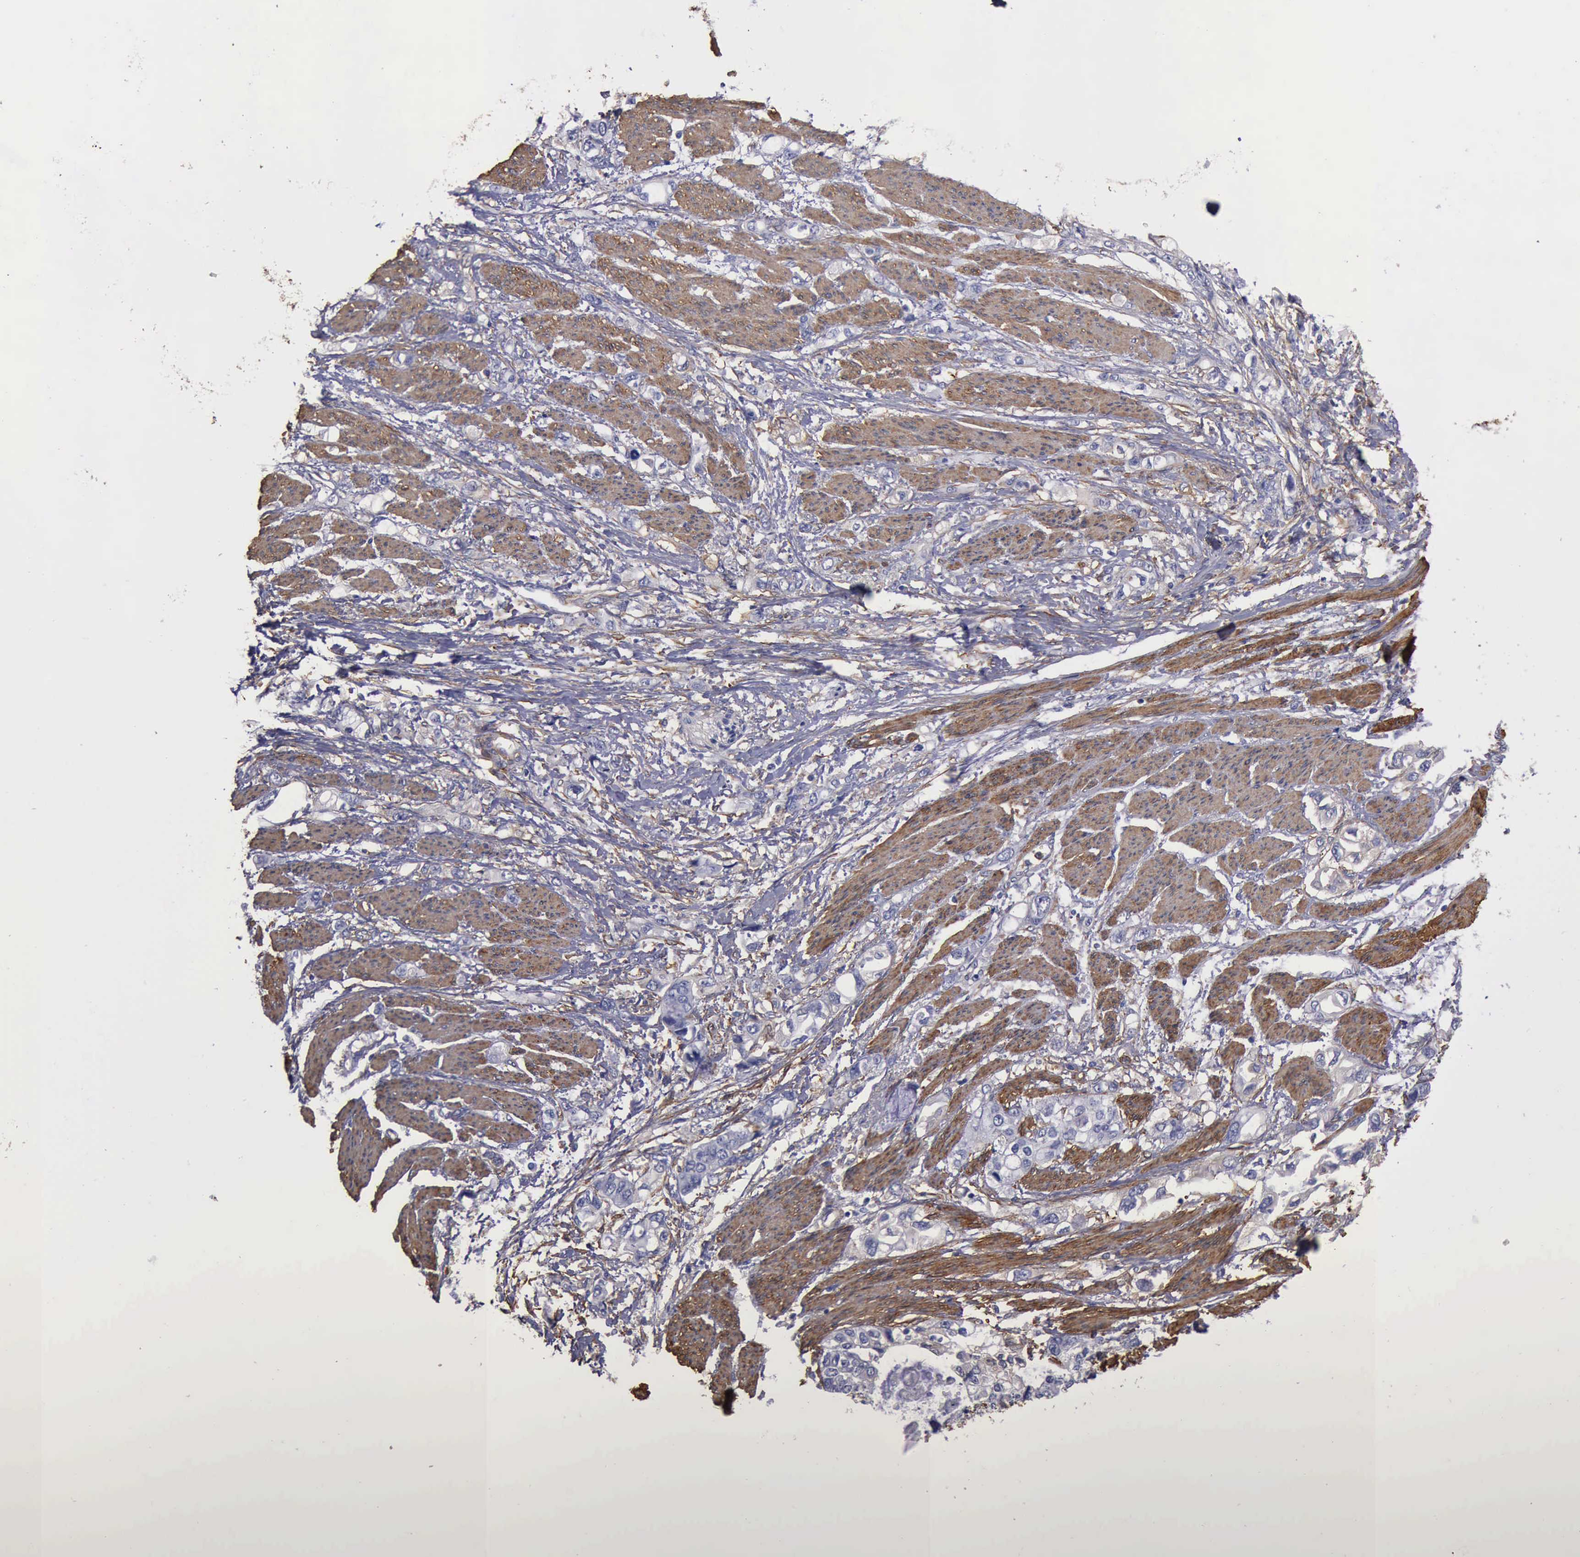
{"staining": {"intensity": "negative", "quantity": "none", "location": "none"}, "tissue": "stomach cancer", "cell_type": "Tumor cells", "image_type": "cancer", "snomed": [{"axis": "morphology", "description": "Adenocarcinoma, NOS"}, {"axis": "topography", "description": "Stomach, upper"}], "caption": "An image of stomach adenocarcinoma stained for a protein demonstrates no brown staining in tumor cells.", "gene": "FLNA", "patient": {"sex": "female", "age": 52}}